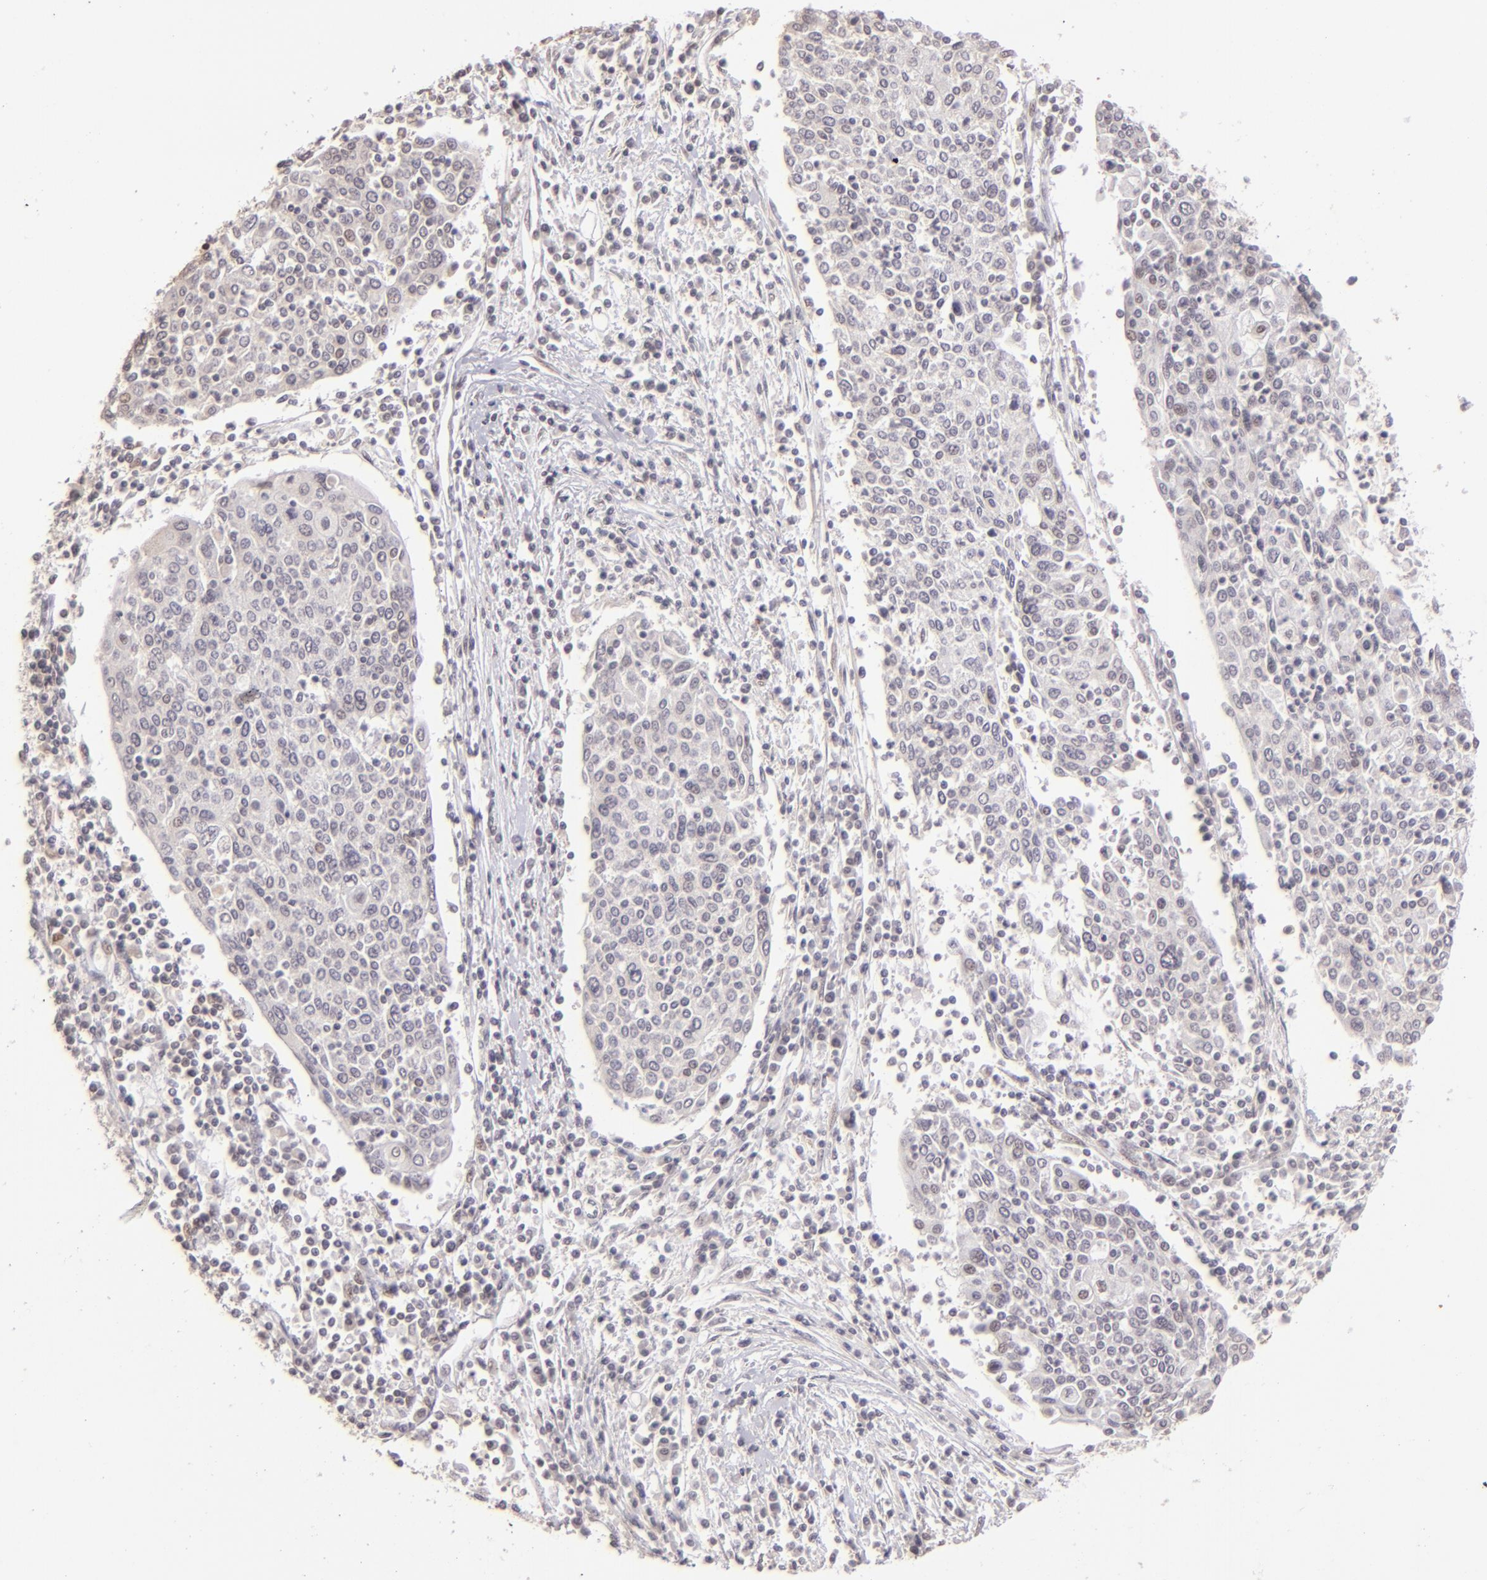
{"staining": {"intensity": "weak", "quantity": "<25%", "location": "nuclear"}, "tissue": "cervical cancer", "cell_type": "Tumor cells", "image_type": "cancer", "snomed": [{"axis": "morphology", "description": "Squamous cell carcinoma, NOS"}, {"axis": "topography", "description": "Cervix"}], "caption": "Tumor cells are negative for protein expression in human cervical cancer.", "gene": "RARB", "patient": {"sex": "female", "age": 40}}